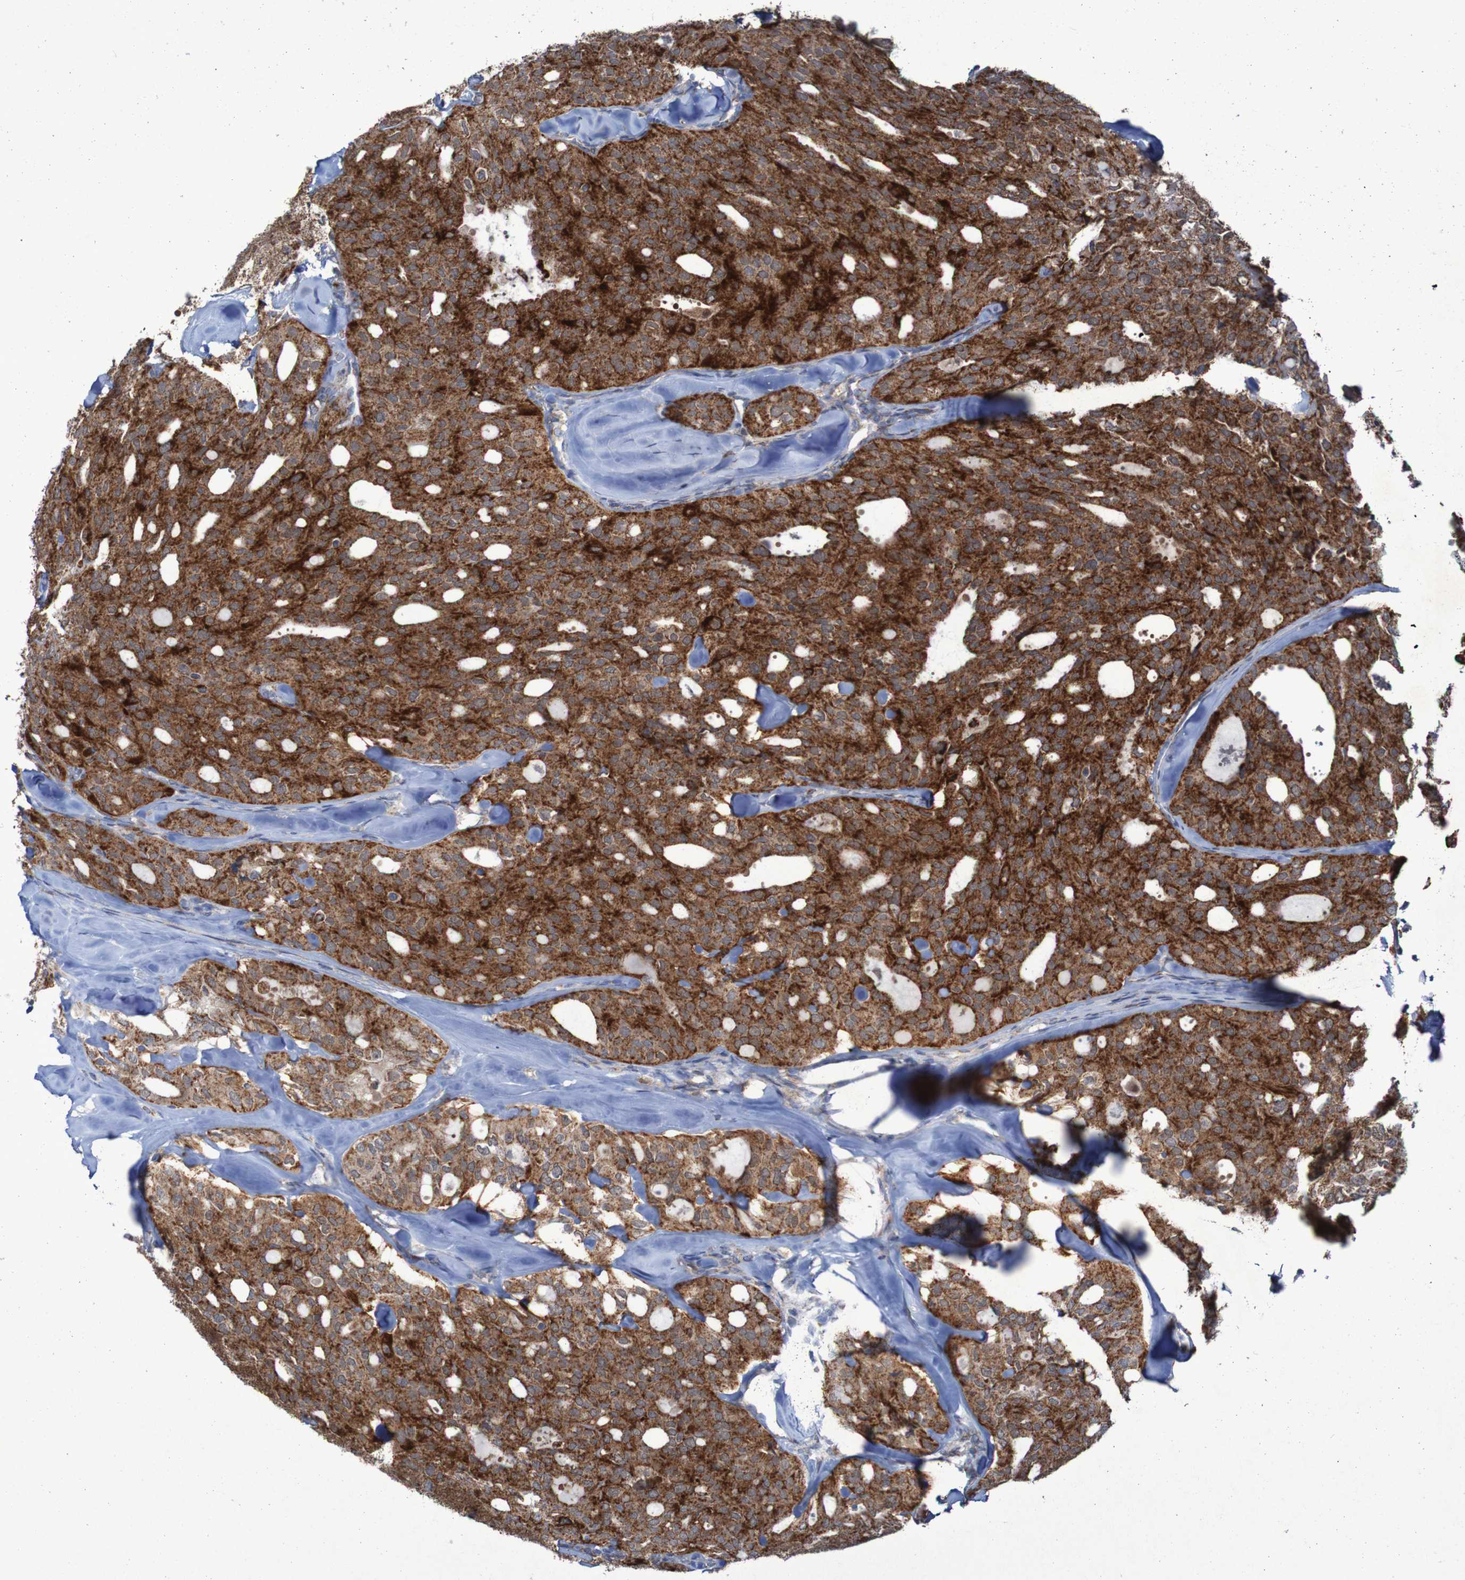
{"staining": {"intensity": "strong", "quantity": ">75%", "location": "cytoplasmic/membranous"}, "tissue": "thyroid cancer", "cell_type": "Tumor cells", "image_type": "cancer", "snomed": [{"axis": "morphology", "description": "Follicular adenoma carcinoma, NOS"}, {"axis": "topography", "description": "Thyroid gland"}], "caption": "Thyroid cancer stained for a protein exhibits strong cytoplasmic/membranous positivity in tumor cells.", "gene": "CCDC51", "patient": {"sex": "male", "age": 75}}